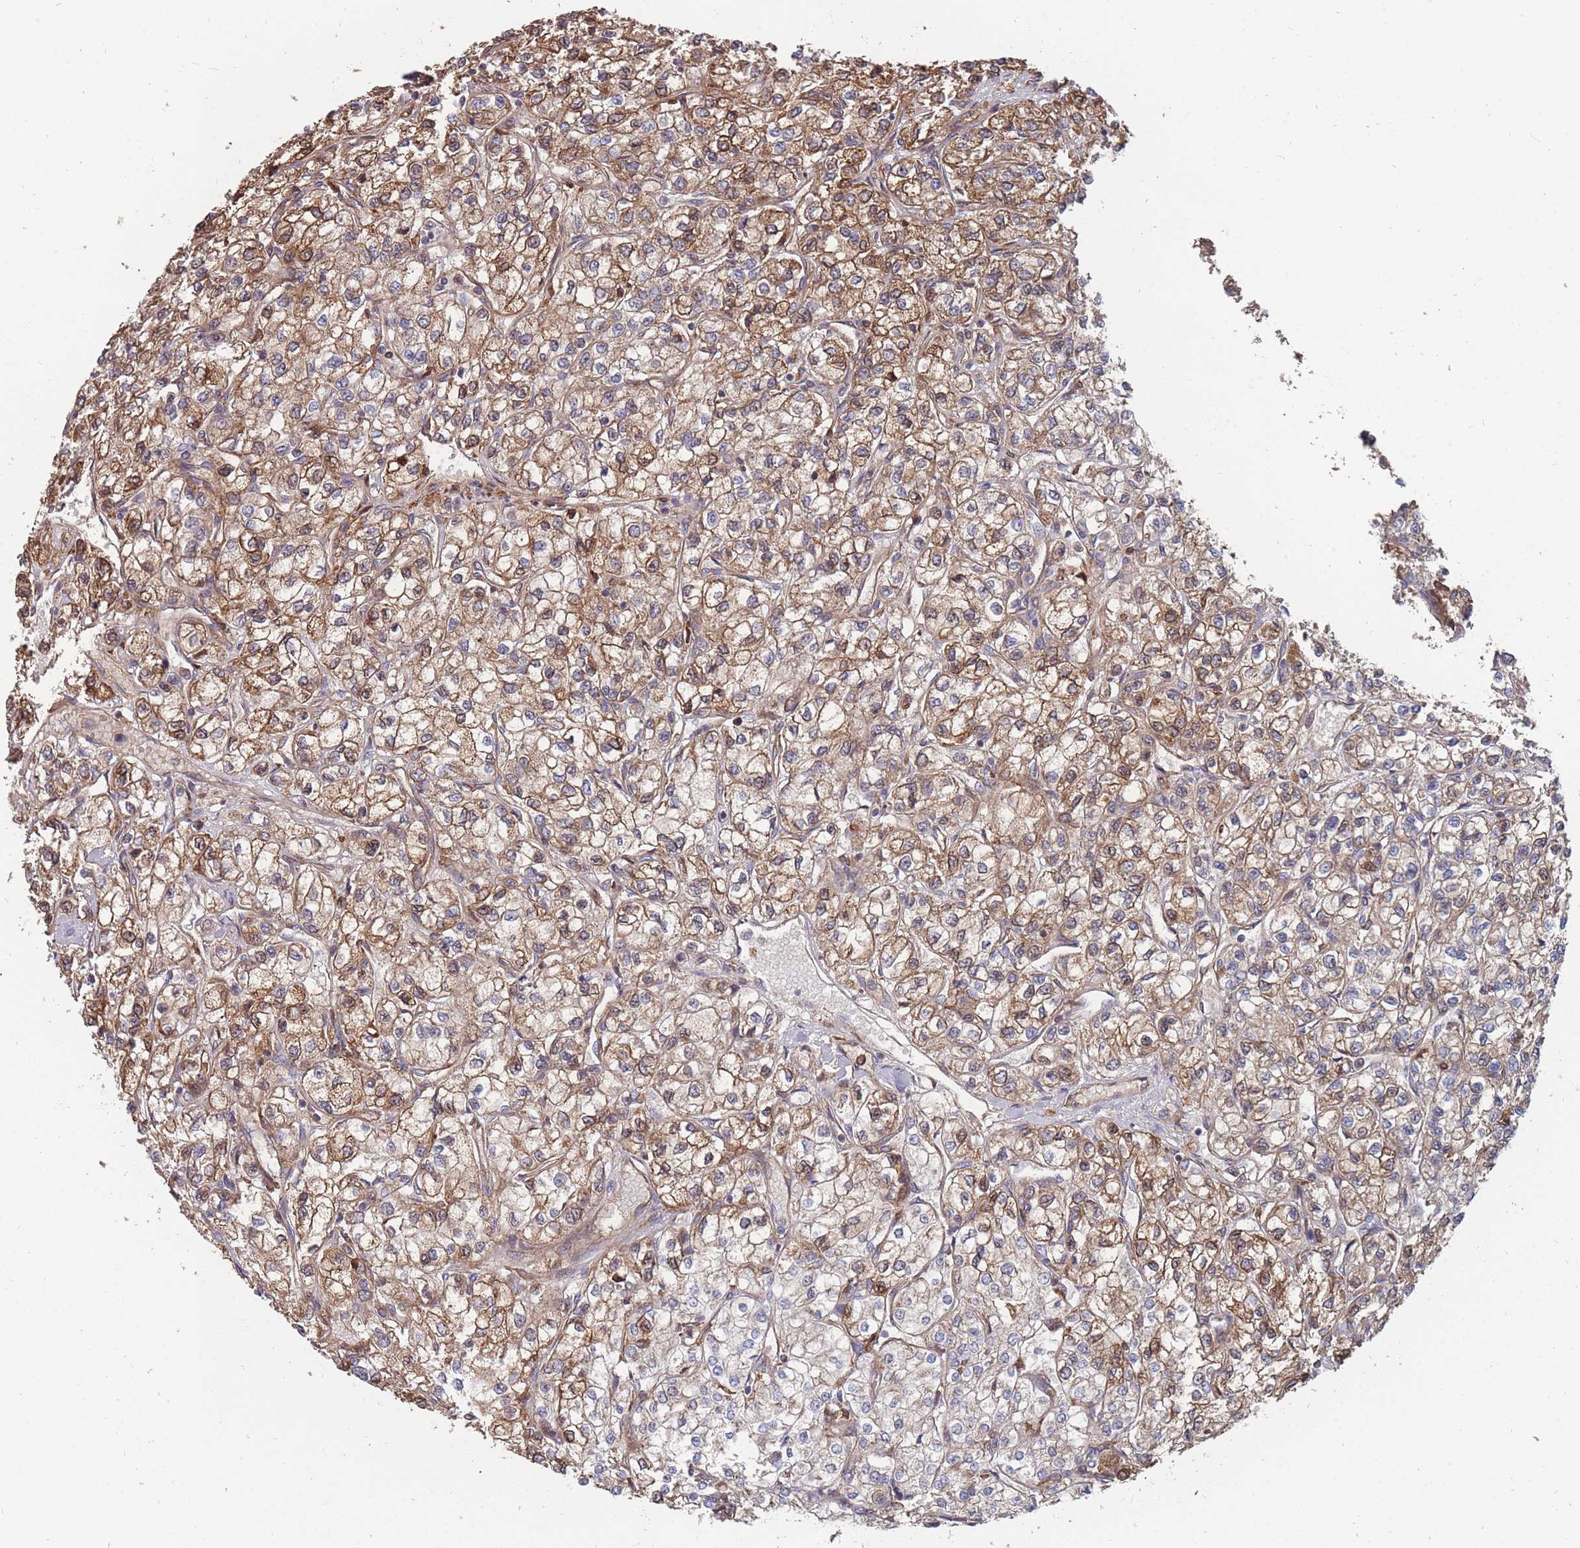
{"staining": {"intensity": "moderate", "quantity": ">75%", "location": "cytoplasmic/membranous"}, "tissue": "renal cancer", "cell_type": "Tumor cells", "image_type": "cancer", "snomed": [{"axis": "morphology", "description": "Adenocarcinoma, NOS"}, {"axis": "topography", "description": "Kidney"}], "caption": "Protein expression analysis of adenocarcinoma (renal) demonstrates moderate cytoplasmic/membranous positivity in approximately >75% of tumor cells.", "gene": "THSD7B", "patient": {"sex": "male", "age": 80}}